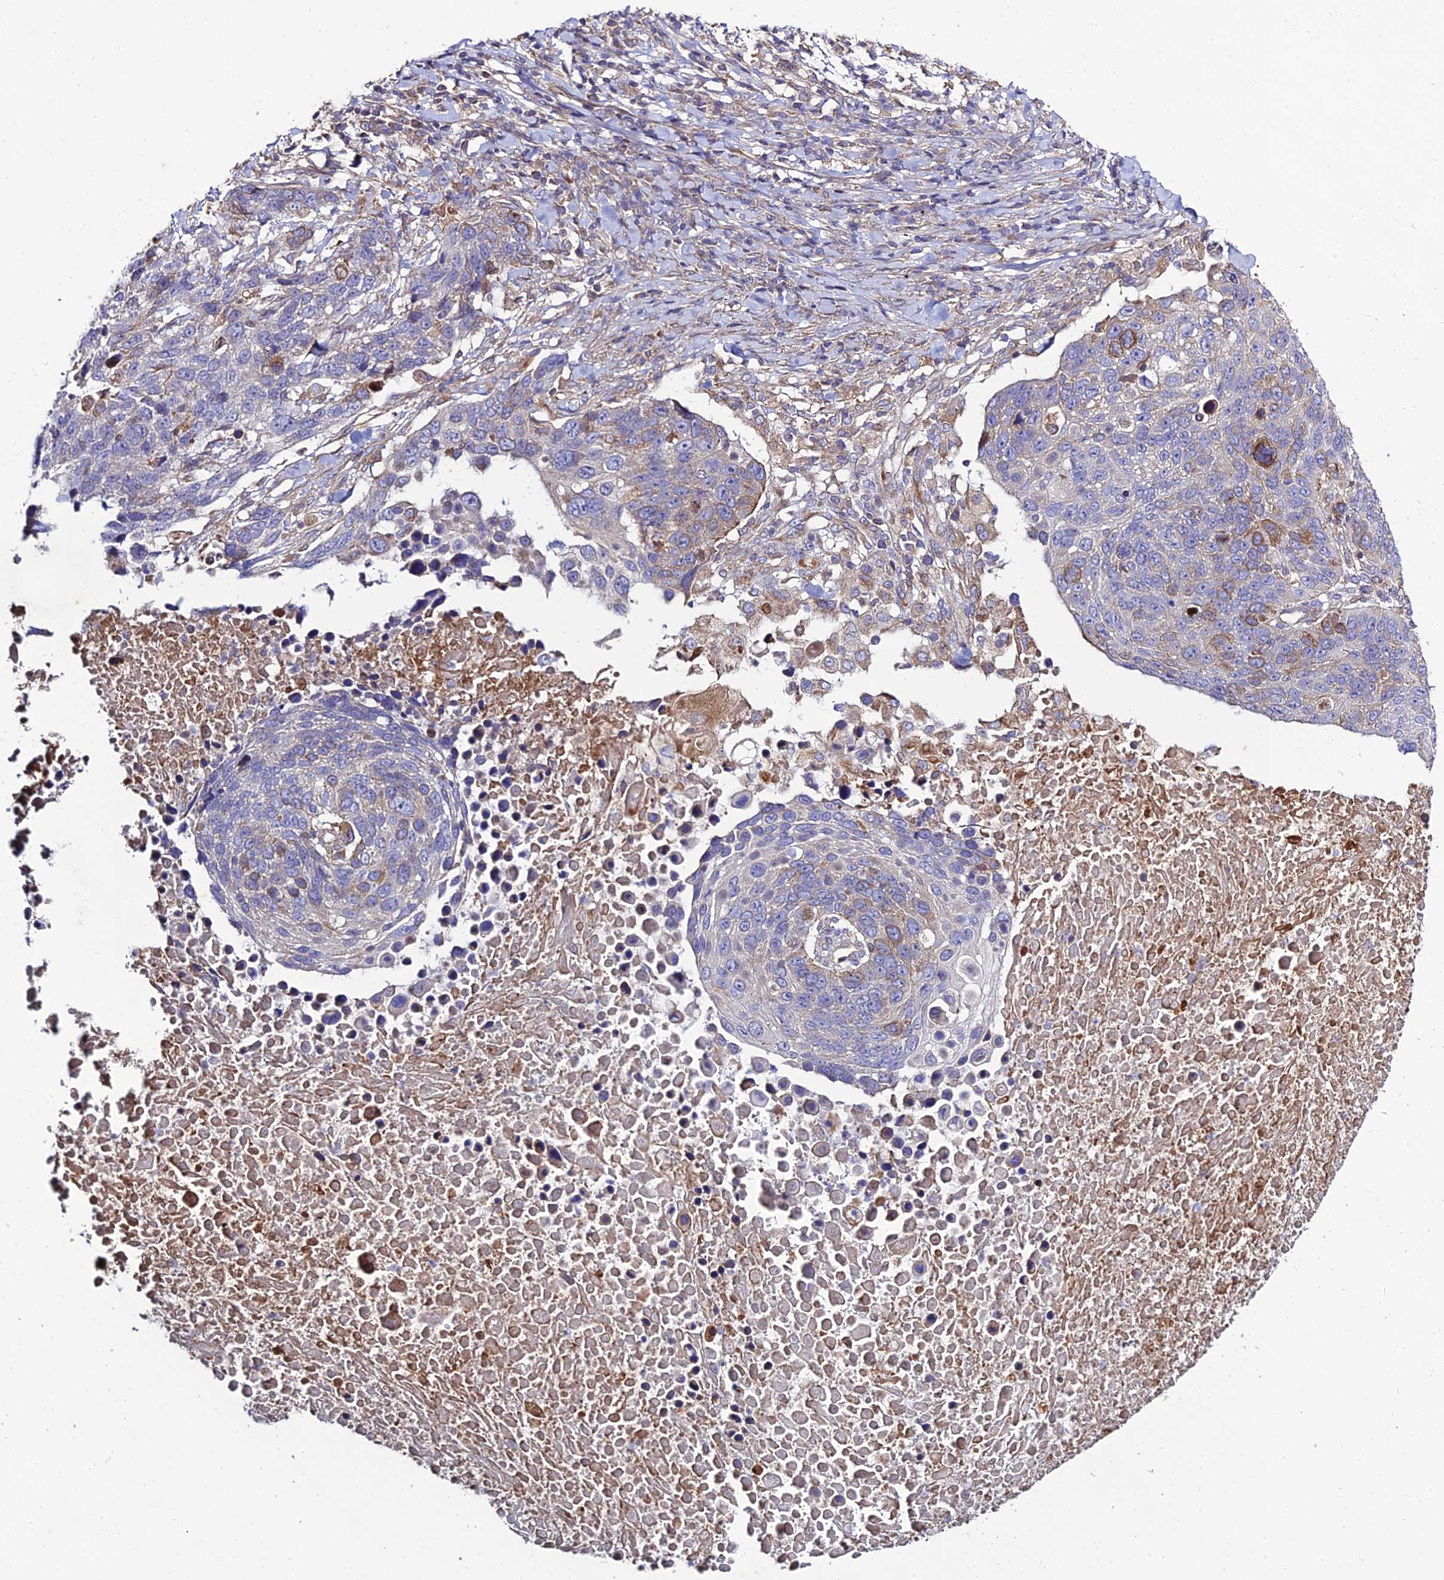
{"staining": {"intensity": "weak", "quantity": "<25%", "location": "cytoplasmic/membranous"}, "tissue": "lung cancer", "cell_type": "Tumor cells", "image_type": "cancer", "snomed": [{"axis": "morphology", "description": "Normal tissue, NOS"}, {"axis": "morphology", "description": "Squamous cell carcinoma, NOS"}, {"axis": "topography", "description": "Lymph node"}, {"axis": "topography", "description": "Lung"}], "caption": "A high-resolution micrograph shows immunohistochemistry staining of lung cancer (squamous cell carcinoma), which exhibits no significant staining in tumor cells.", "gene": "ARL6IP1", "patient": {"sex": "male", "age": 66}}